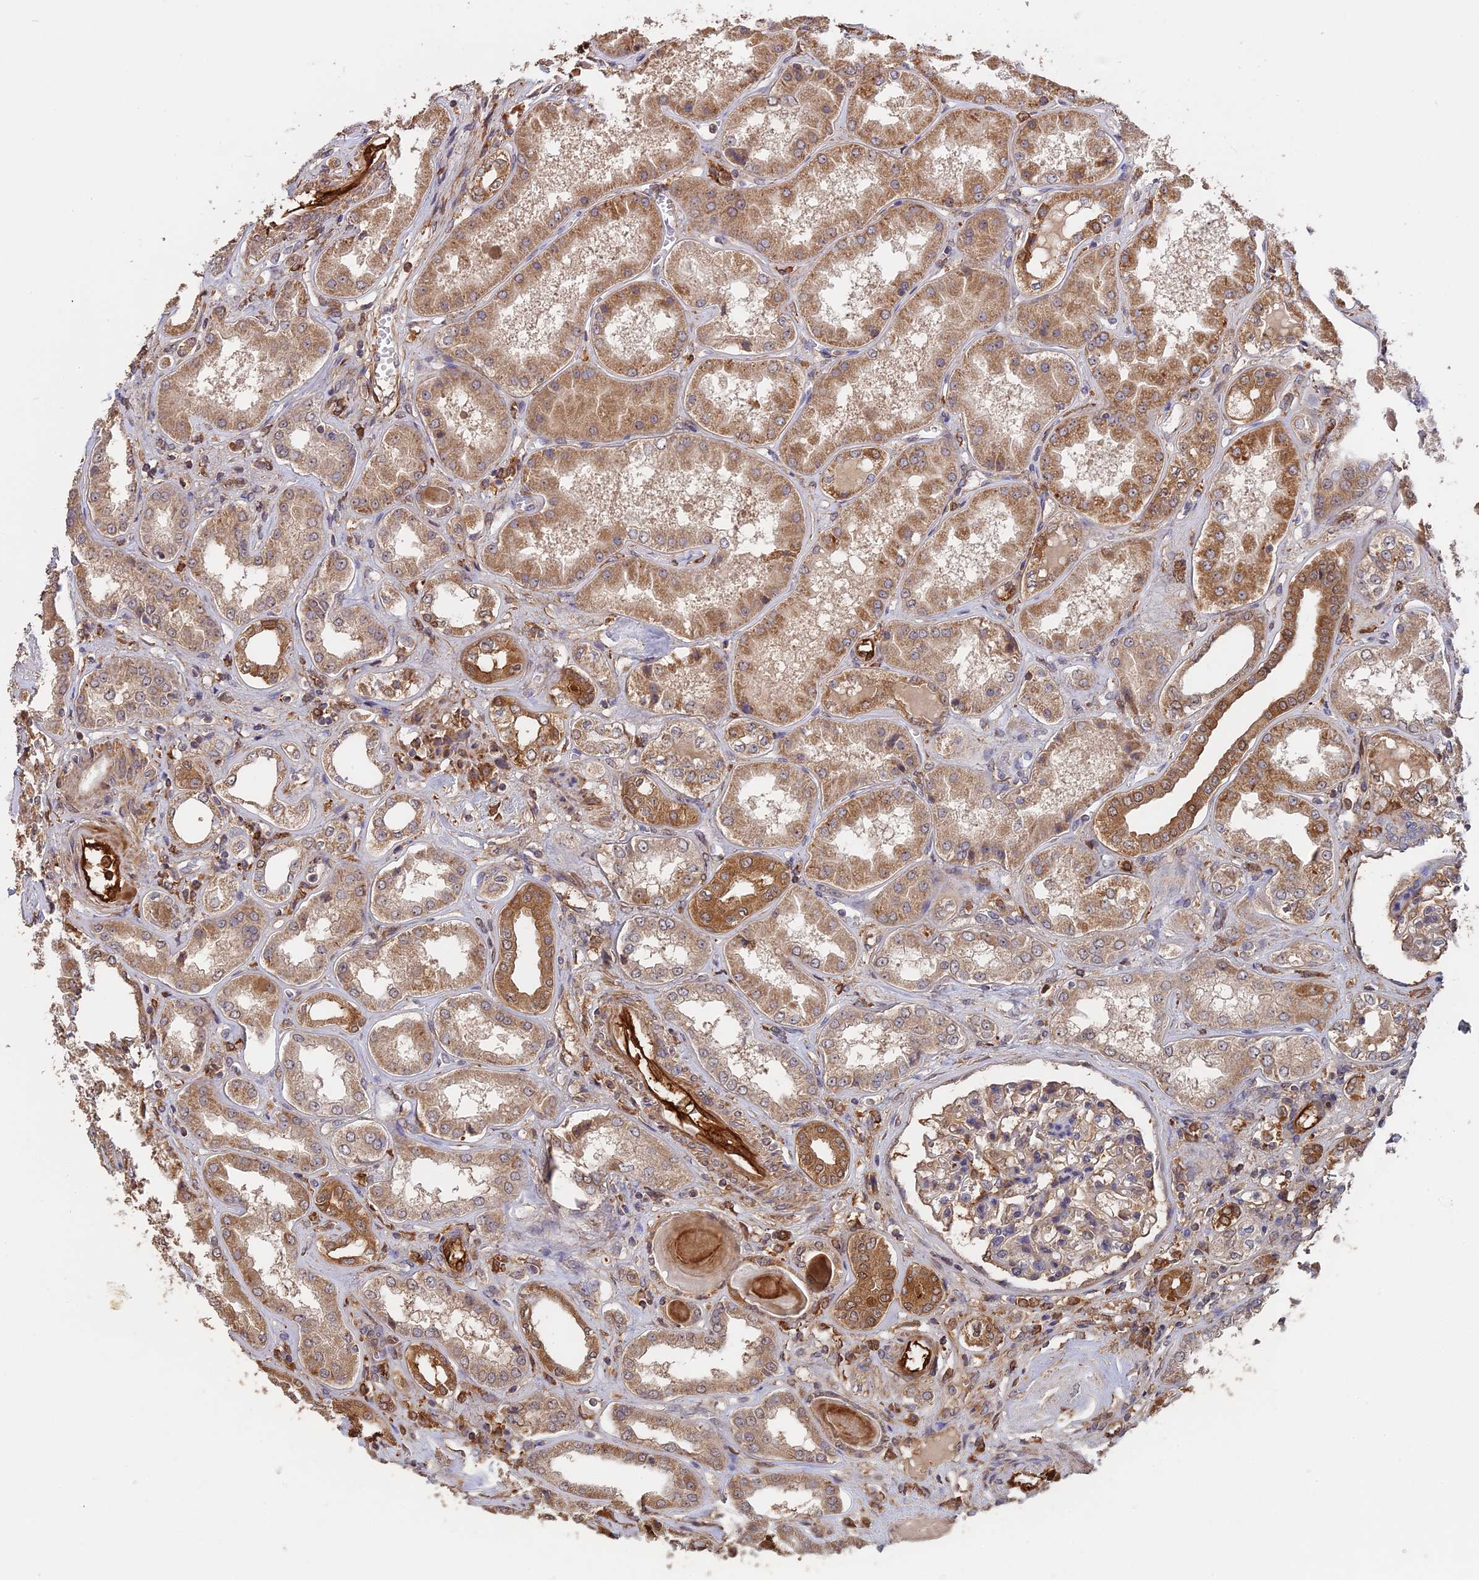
{"staining": {"intensity": "moderate", "quantity": "<25%", "location": "cytoplasmic/membranous"}, "tissue": "kidney", "cell_type": "Cells in glomeruli", "image_type": "normal", "snomed": [{"axis": "morphology", "description": "Normal tissue, NOS"}, {"axis": "topography", "description": "Kidney"}], "caption": "Immunohistochemical staining of unremarkable kidney demonstrates moderate cytoplasmic/membranous protein positivity in about <25% of cells in glomeruli.", "gene": "SAC3D1", "patient": {"sex": "female", "age": 56}}